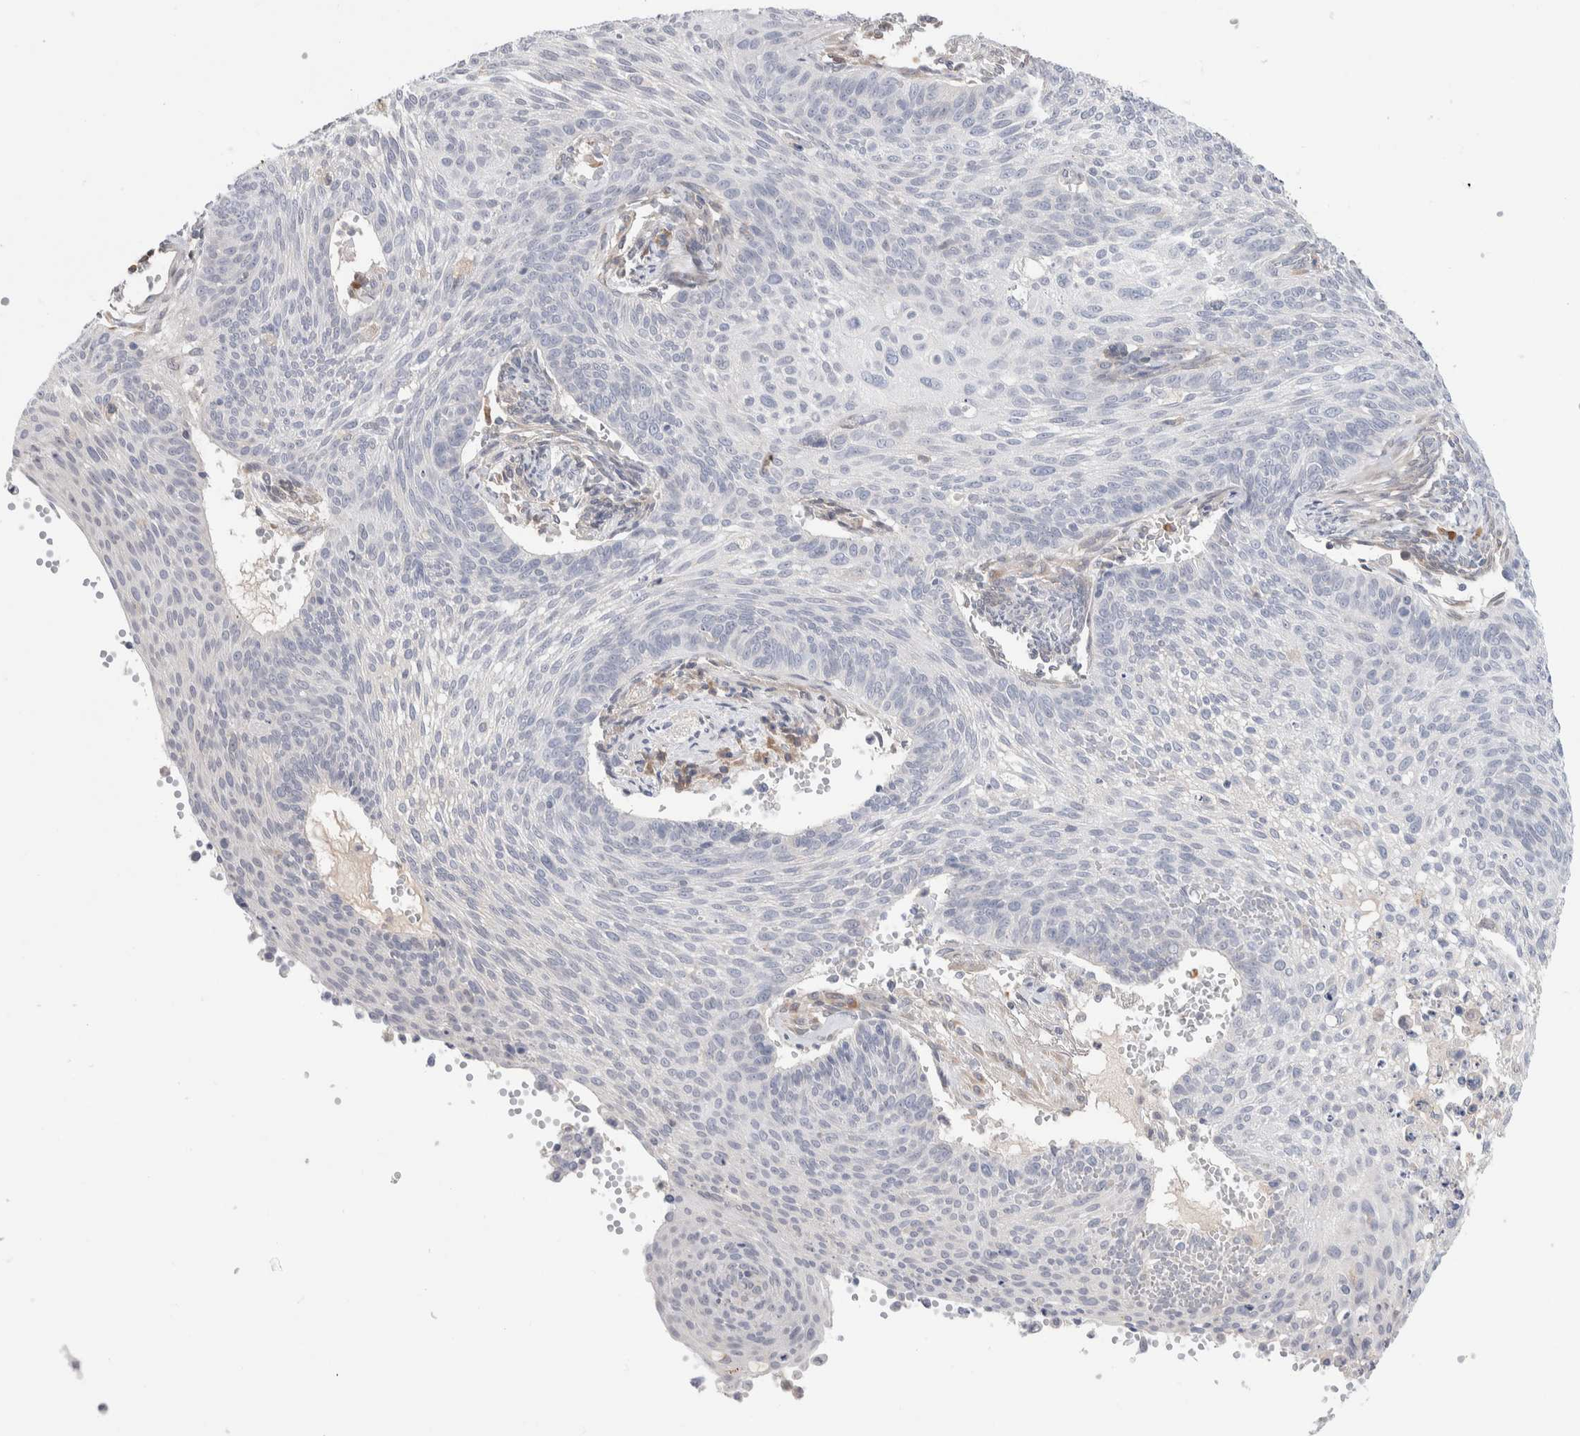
{"staining": {"intensity": "negative", "quantity": "none", "location": "none"}, "tissue": "cervical cancer", "cell_type": "Tumor cells", "image_type": "cancer", "snomed": [{"axis": "morphology", "description": "Squamous cell carcinoma, NOS"}, {"axis": "topography", "description": "Cervix"}], "caption": "This is an IHC photomicrograph of human cervical cancer. There is no expression in tumor cells.", "gene": "RUSF1", "patient": {"sex": "female", "age": 70}}